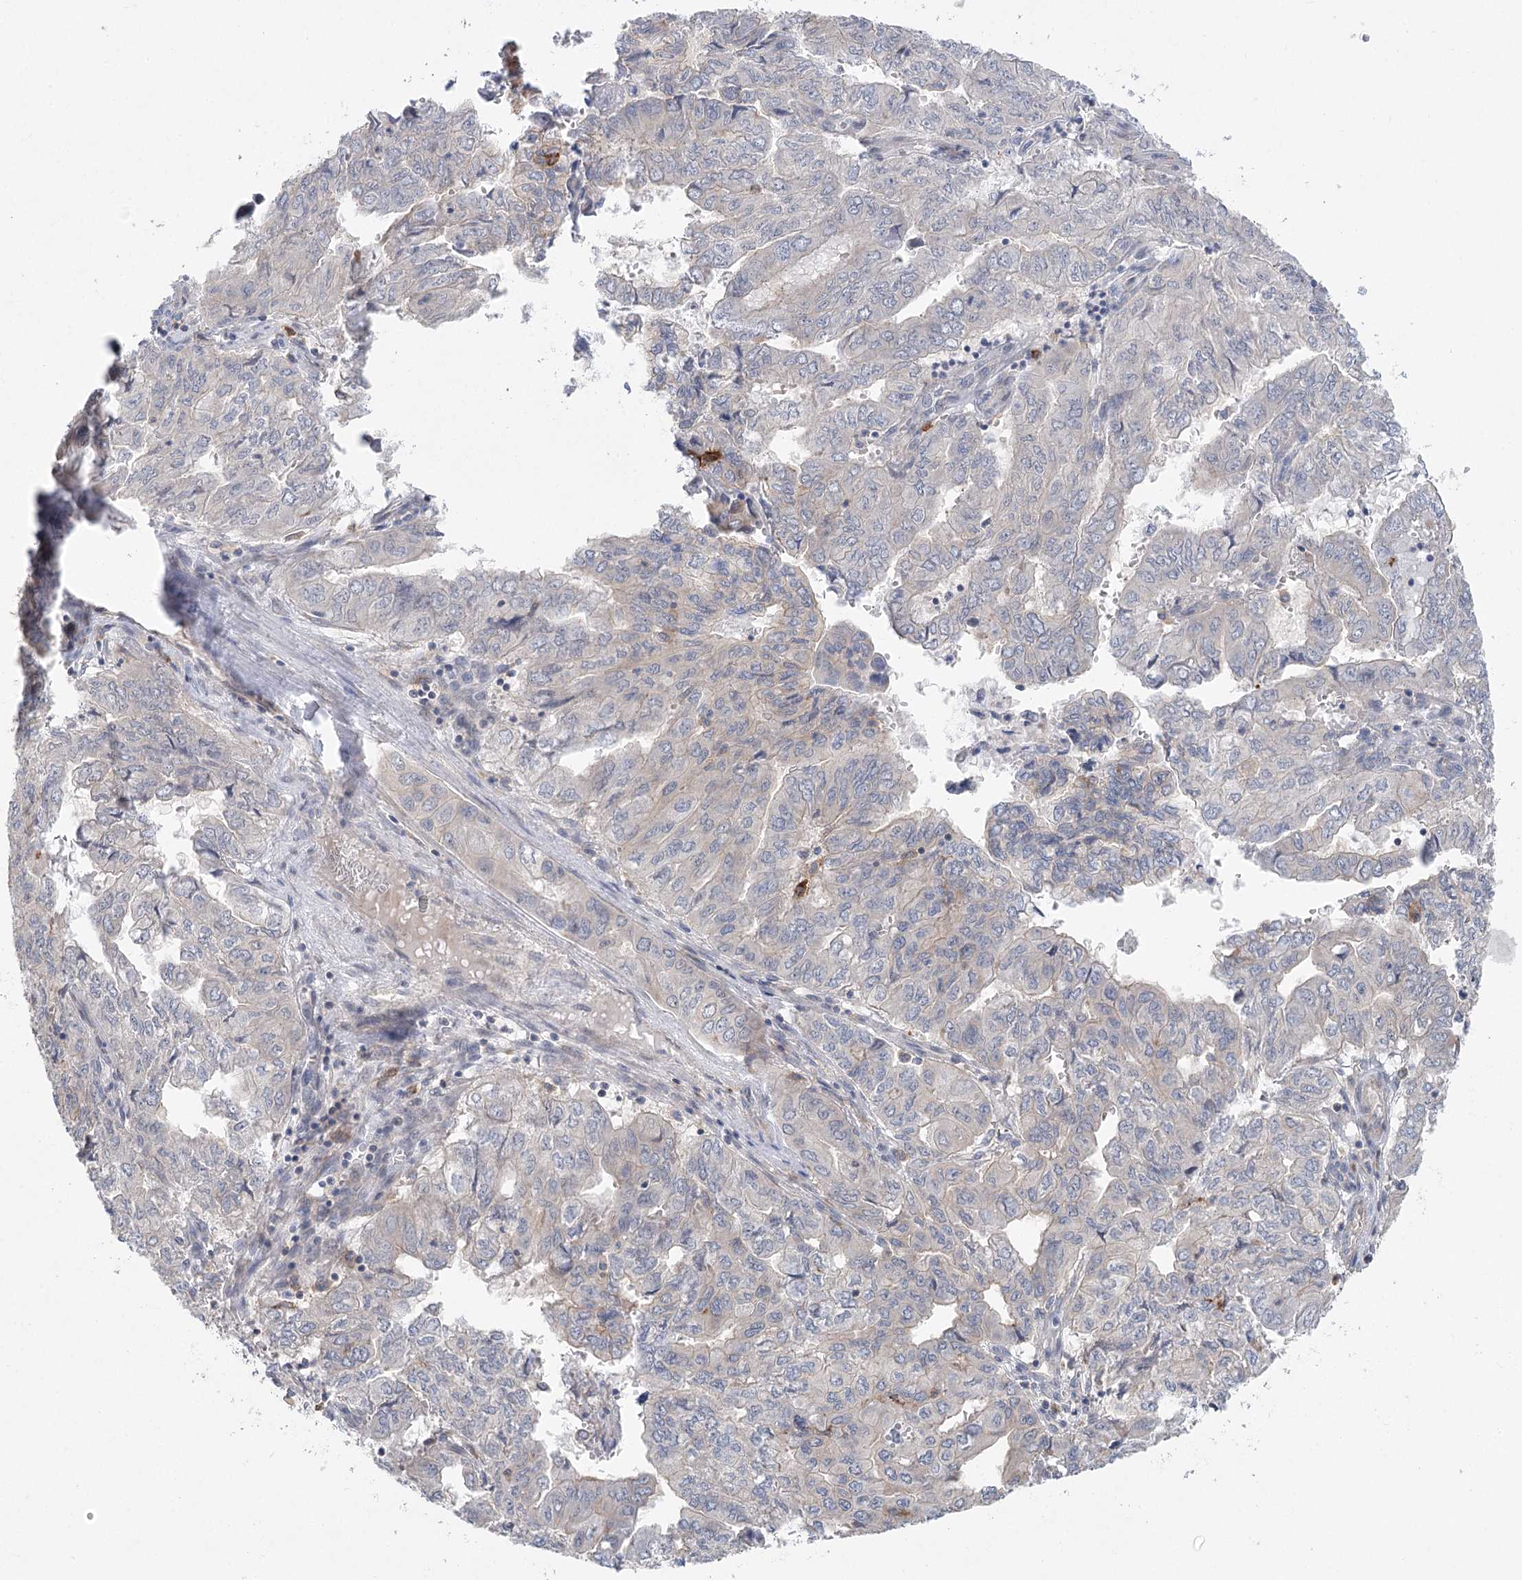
{"staining": {"intensity": "negative", "quantity": "none", "location": "none"}, "tissue": "pancreatic cancer", "cell_type": "Tumor cells", "image_type": "cancer", "snomed": [{"axis": "morphology", "description": "Adenocarcinoma, NOS"}, {"axis": "topography", "description": "Pancreas"}], "caption": "DAB immunohistochemical staining of adenocarcinoma (pancreatic) exhibits no significant expression in tumor cells.", "gene": "SCN11A", "patient": {"sex": "male", "age": 51}}